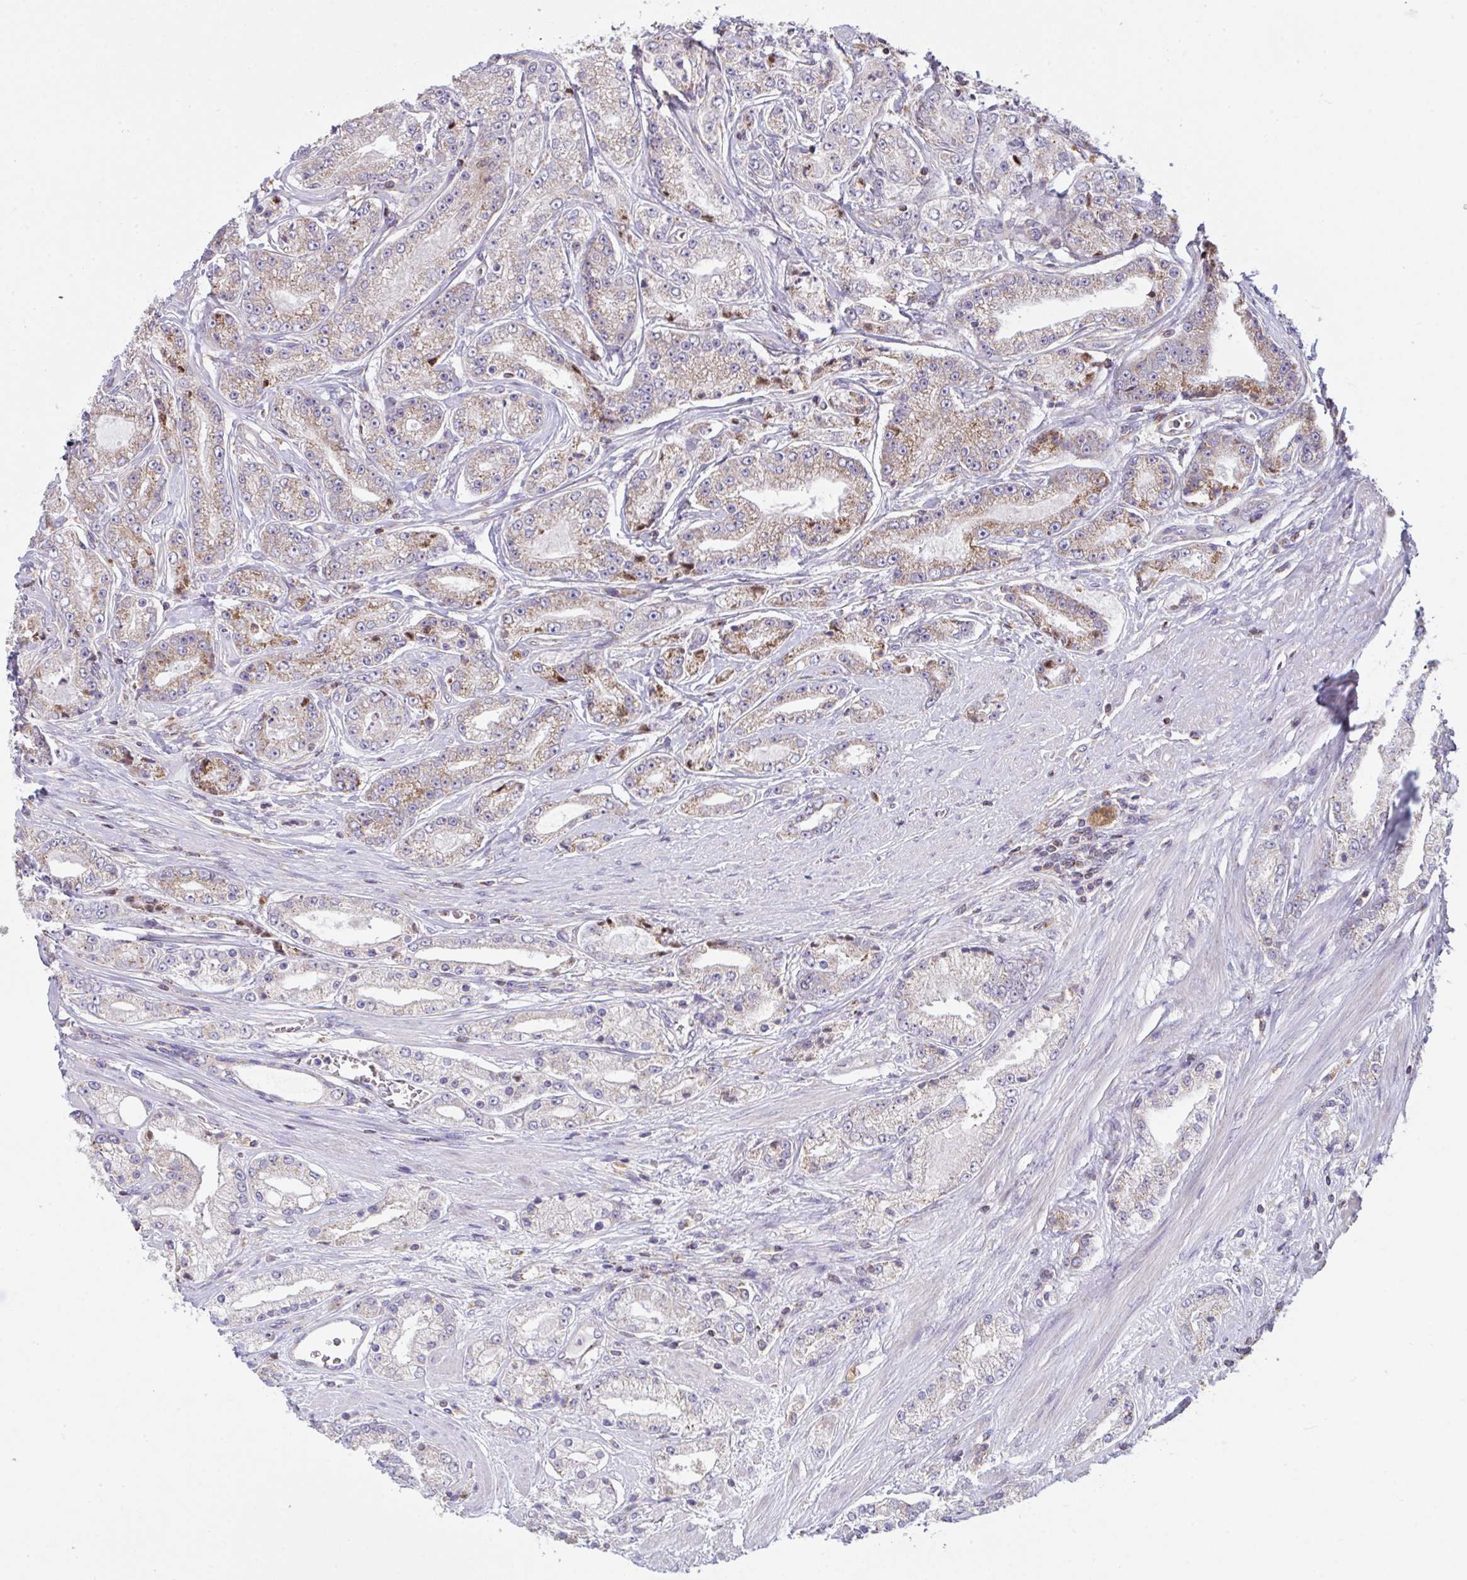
{"staining": {"intensity": "moderate", "quantity": "<25%", "location": "cytoplasmic/membranous"}, "tissue": "prostate cancer", "cell_type": "Tumor cells", "image_type": "cancer", "snomed": [{"axis": "morphology", "description": "Adenocarcinoma, High grade"}, {"axis": "topography", "description": "Prostate"}], "caption": "This photomicrograph exhibits IHC staining of human prostate cancer, with low moderate cytoplasmic/membranous staining in about <25% of tumor cells.", "gene": "MICOS10", "patient": {"sex": "male", "age": 66}}